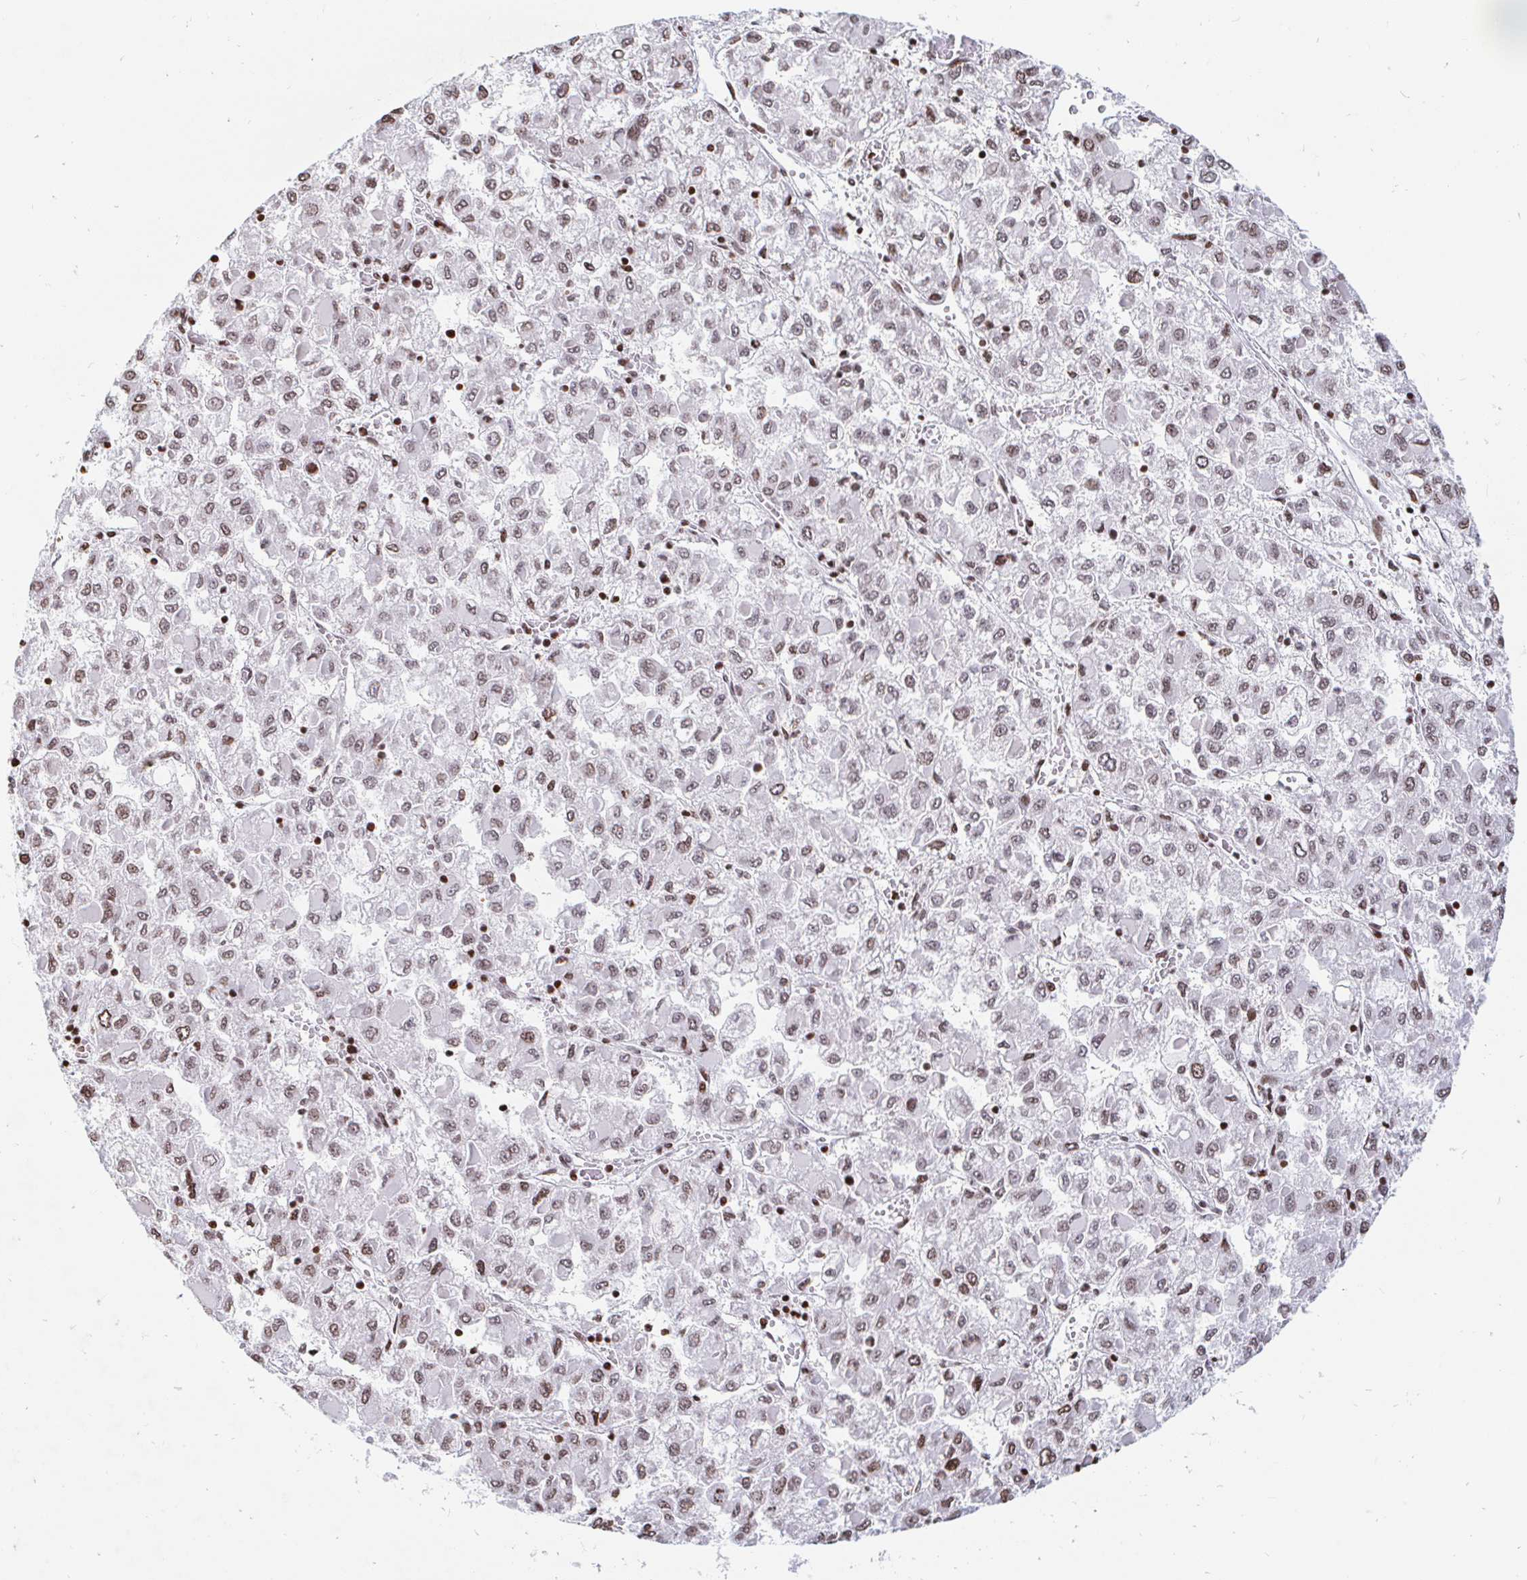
{"staining": {"intensity": "weak", "quantity": ">75%", "location": "nuclear"}, "tissue": "liver cancer", "cell_type": "Tumor cells", "image_type": "cancer", "snomed": [{"axis": "morphology", "description": "Carcinoma, Hepatocellular, NOS"}, {"axis": "topography", "description": "Liver"}], "caption": "An image of liver cancer (hepatocellular carcinoma) stained for a protein demonstrates weak nuclear brown staining in tumor cells.", "gene": "HOXC10", "patient": {"sex": "male", "age": 40}}